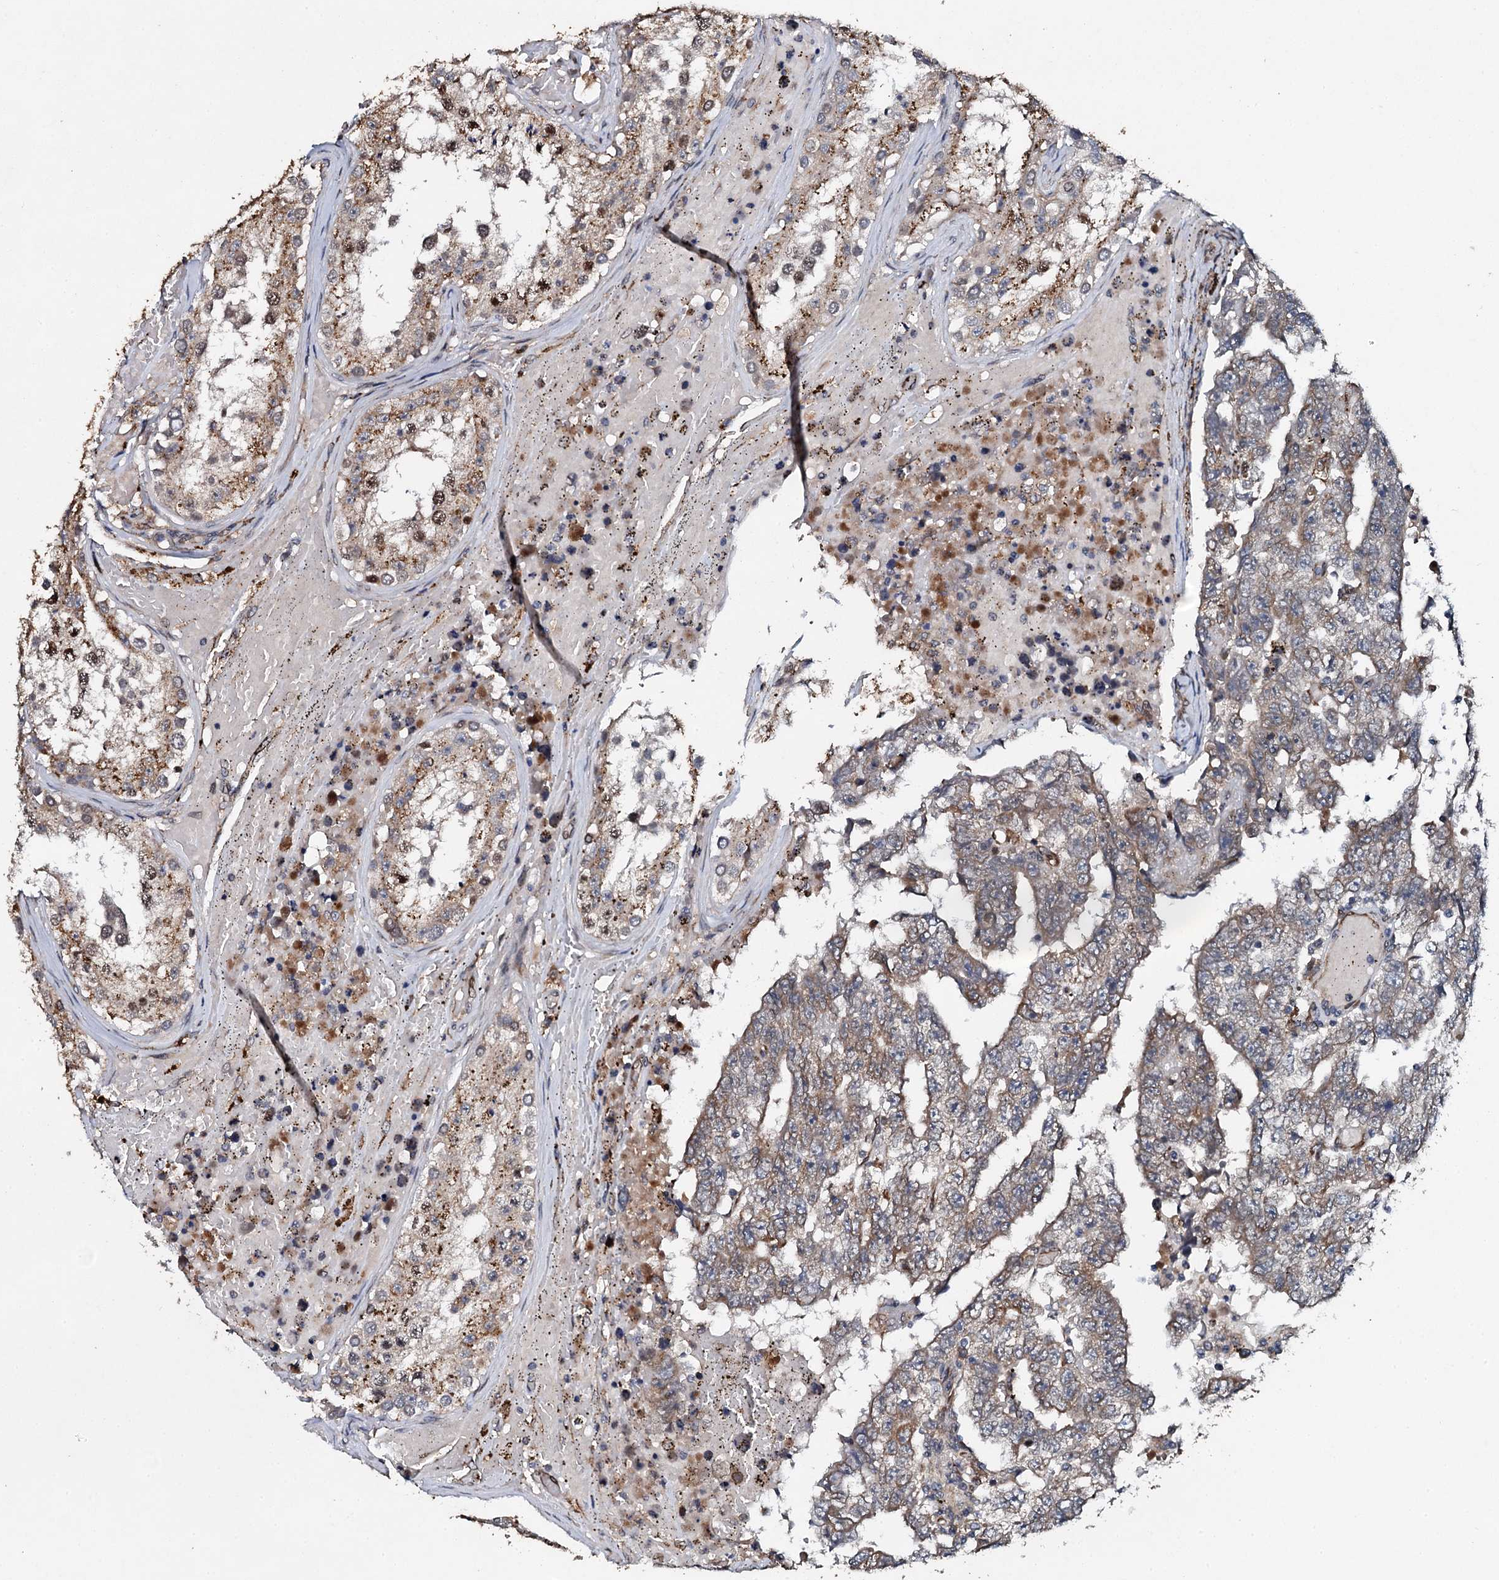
{"staining": {"intensity": "moderate", "quantity": ">75%", "location": "cytoplasmic/membranous"}, "tissue": "testis cancer", "cell_type": "Tumor cells", "image_type": "cancer", "snomed": [{"axis": "morphology", "description": "Carcinoma, Embryonal, NOS"}, {"axis": "topography", "description": "Testis"}], "caption": "Moderate cytoplasmic/membranous protein expression is appreciated in approximately >75% of tumor cells in testis cancer (embryonal carcinoma).", "gene": "ADAMTS10", "patient": {"sex": "male", "age": 25}}